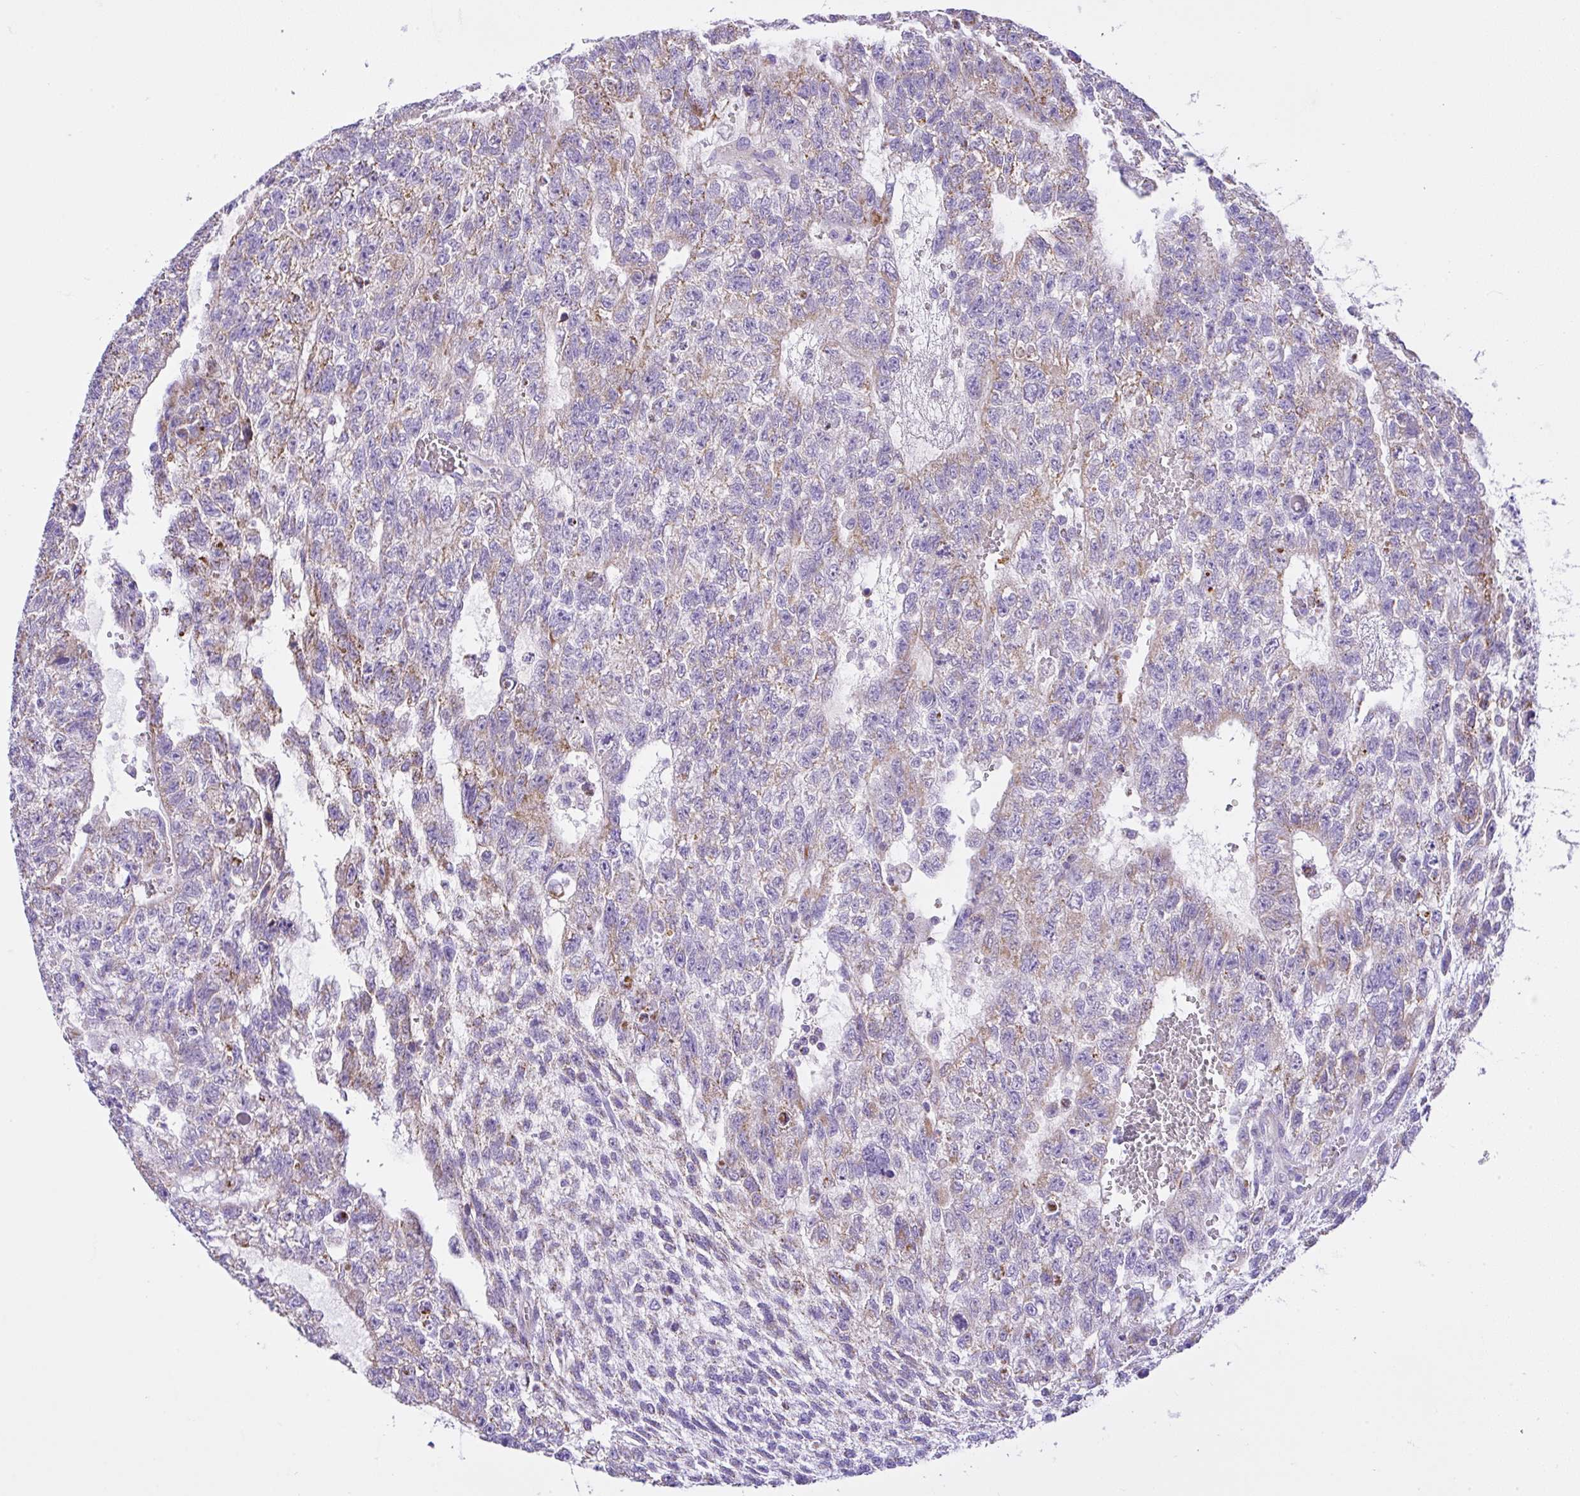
{"staining": {"intensity": "weak", "quantity": "25%-75%", "location": "cytoplasmic/membranous"}, "tissue": "testis cancer", "cell_type": "Tumor cells", "image_type": "cancer", "snomed": [{"axis": "morphology", "description": "Carcinoma, Embryonal, NOS"}, {"axis": "topography", "description": "Testis"}], "caption": "Immunohistochemistry of testis cancer demonstrates low levels of weak cytoplasmic/membranous expression in about 25%-75% of tumor cells.", "gene": "SLC13A1", "patient": {"sex": "male", "age": 26}}